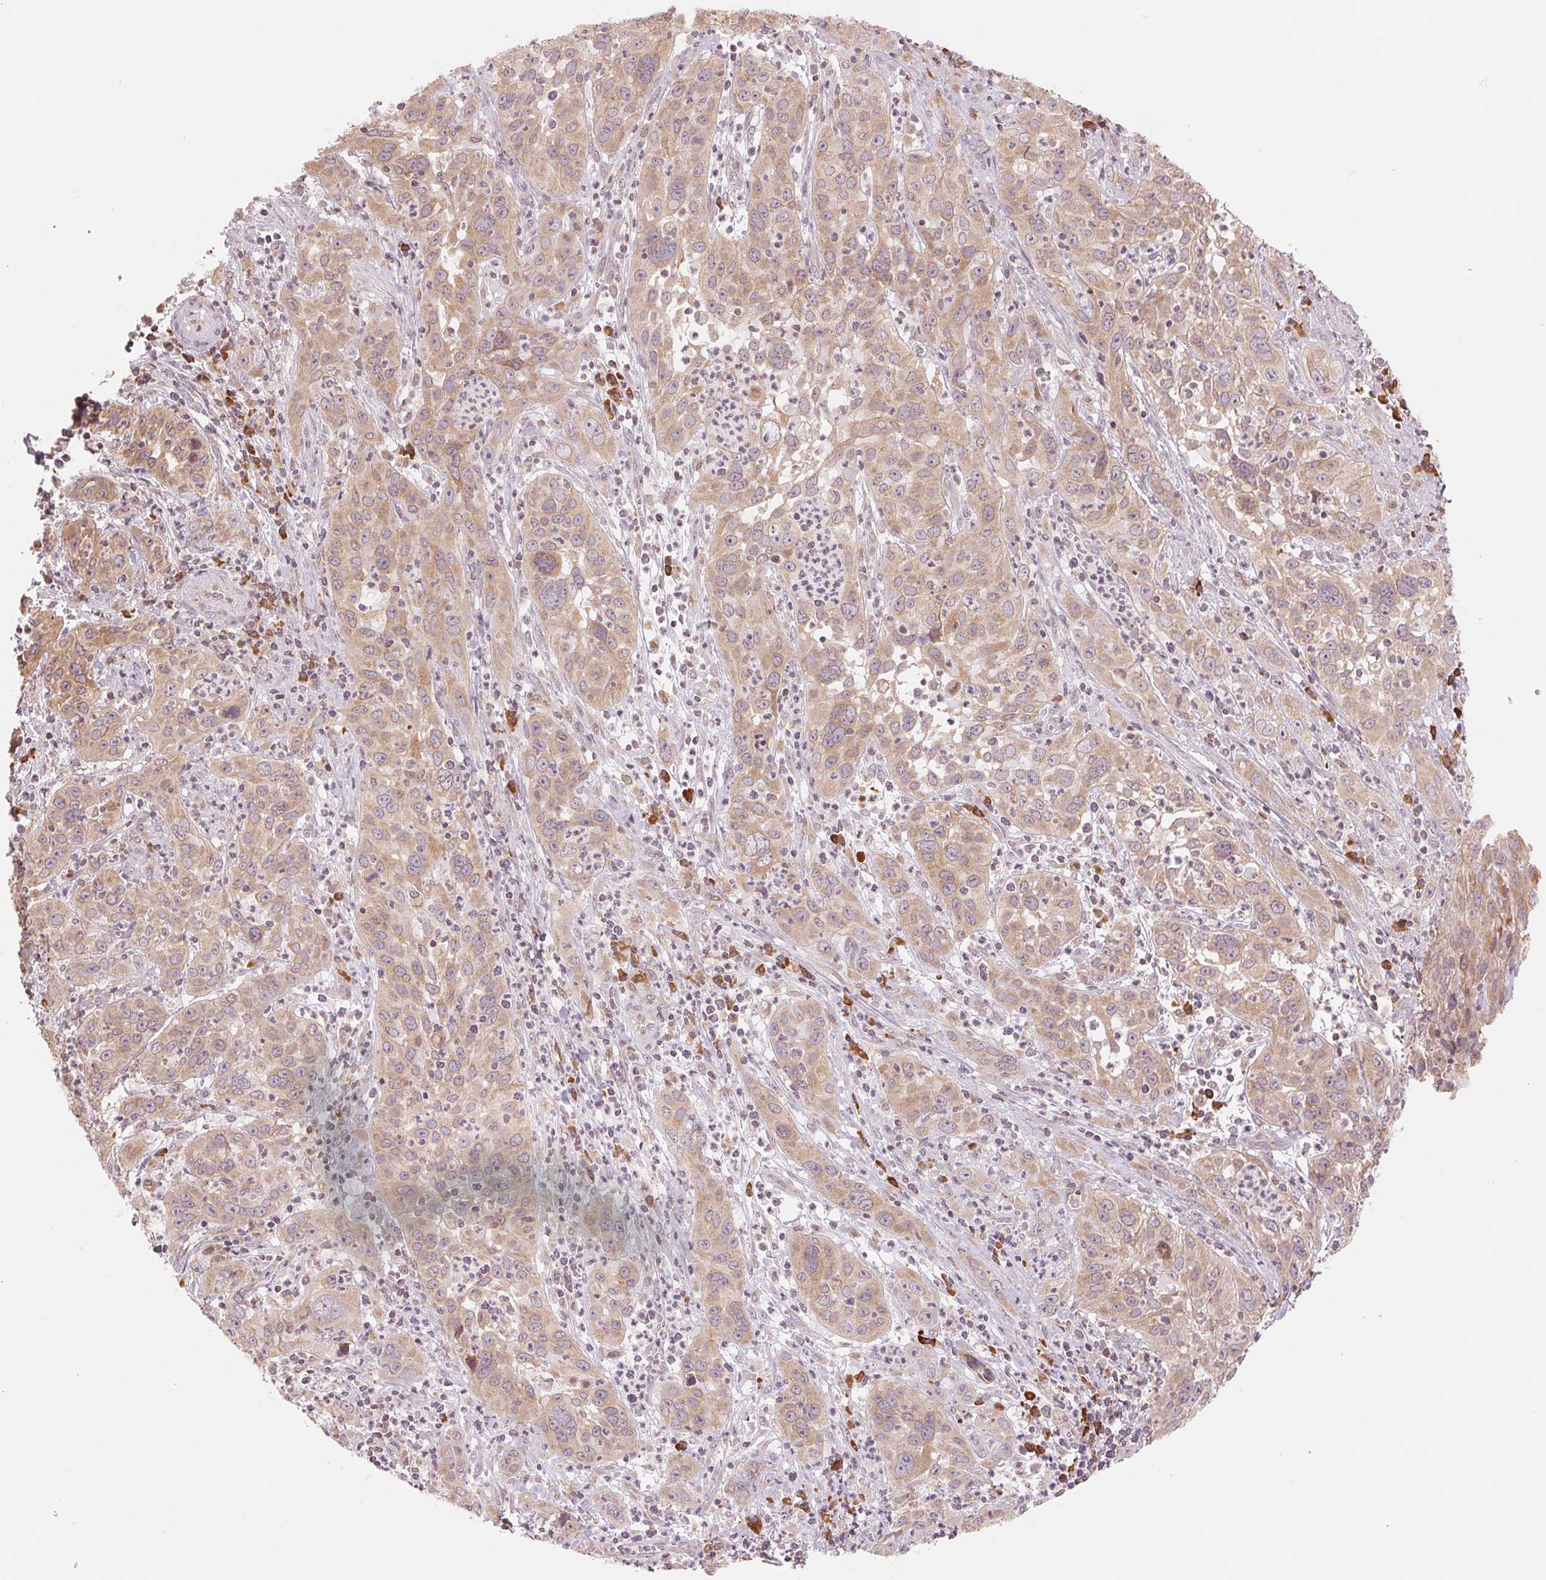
{"staining": {"intensity": "weak", "quantity": ">75%", "location": "cytoplasmic/membranous"}, "tissue": "cervical cancer", "cell_type": "Tumor cells", "image_type": "cancer", "snomed": [{"axis": "morphology", "description": "Squamous cell carcinoma, NOS"}, {"axis": "topography", "description": "Cervix"}], "caption": "DAB immunohistochemical staining of human cervical squamous cell carcinoma exhibits weak cytoplasmic/membranous protein staining in about >75% of tumor cells. The staining was performed using DAB (3,3'-diaminobenzidine), with brown indicating positive protein expression. Nuclei are stained blue with hematoxylin.", "gene": "TECR", "patient": {"sex": "female", "age": 32}}